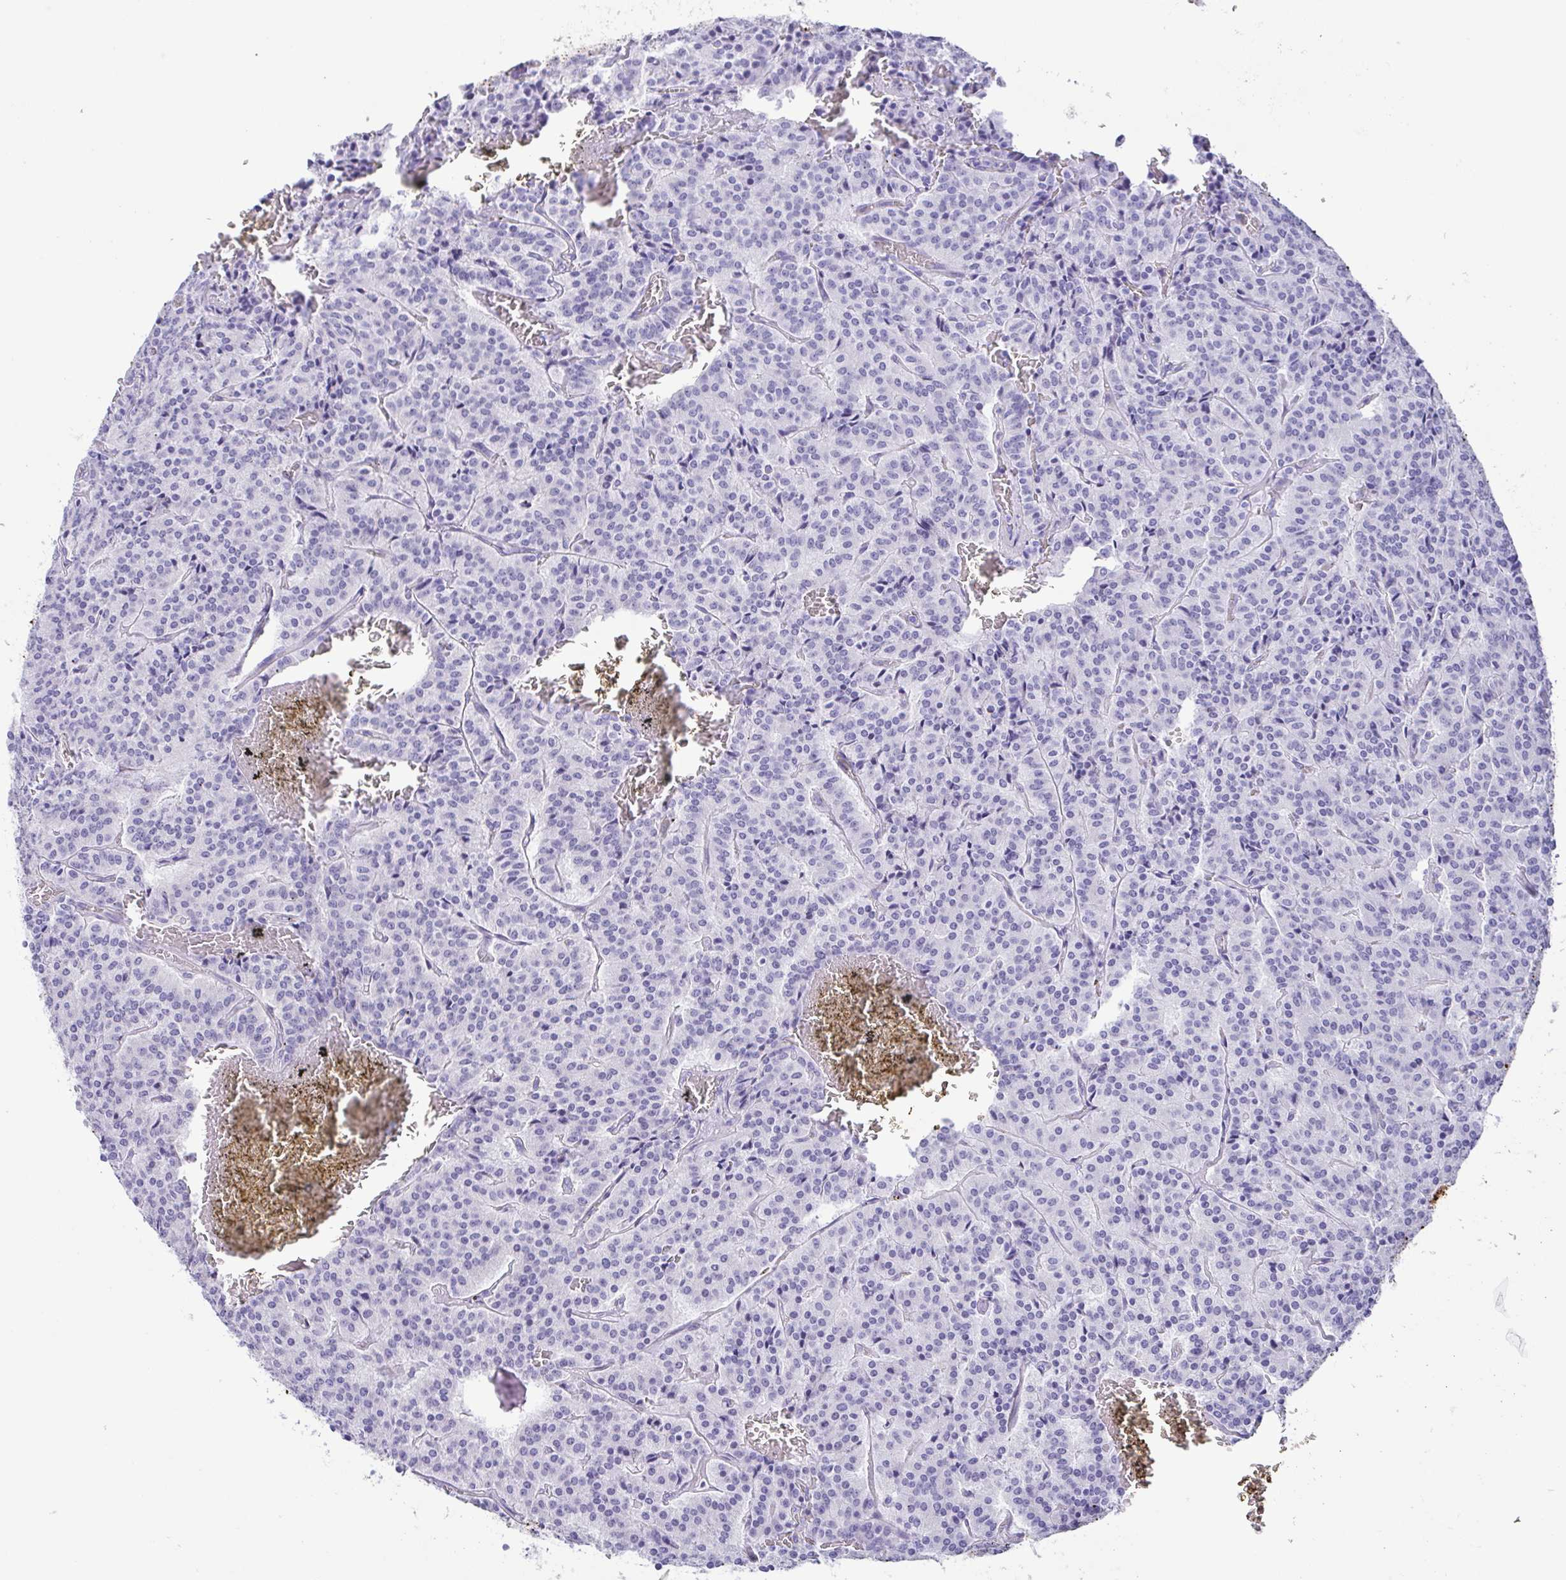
{"staining": {"intensity": "negative", "quantity": "none", "location": "none"}, "tissue": "carcinoid", "cell_type": "Tumor cells", "image_type": "cancer", "snomed": [{"axis": "morphology", "description": "Carcinoid, malignant, NOS"}, {"axis": "topography", "description": "Lung"}], "caption": "IHC of human carcinoid reveals no expression in tumor cells. (Stains: DAB (3,3'-diaminobenzidine) immunohistochemistry (IHC) with hematoxylin counter stain, Microscopy: brightfield microscopy at high magnification).", "gene": "MYL7", "patient": {"sex": "male", "age": 70}}